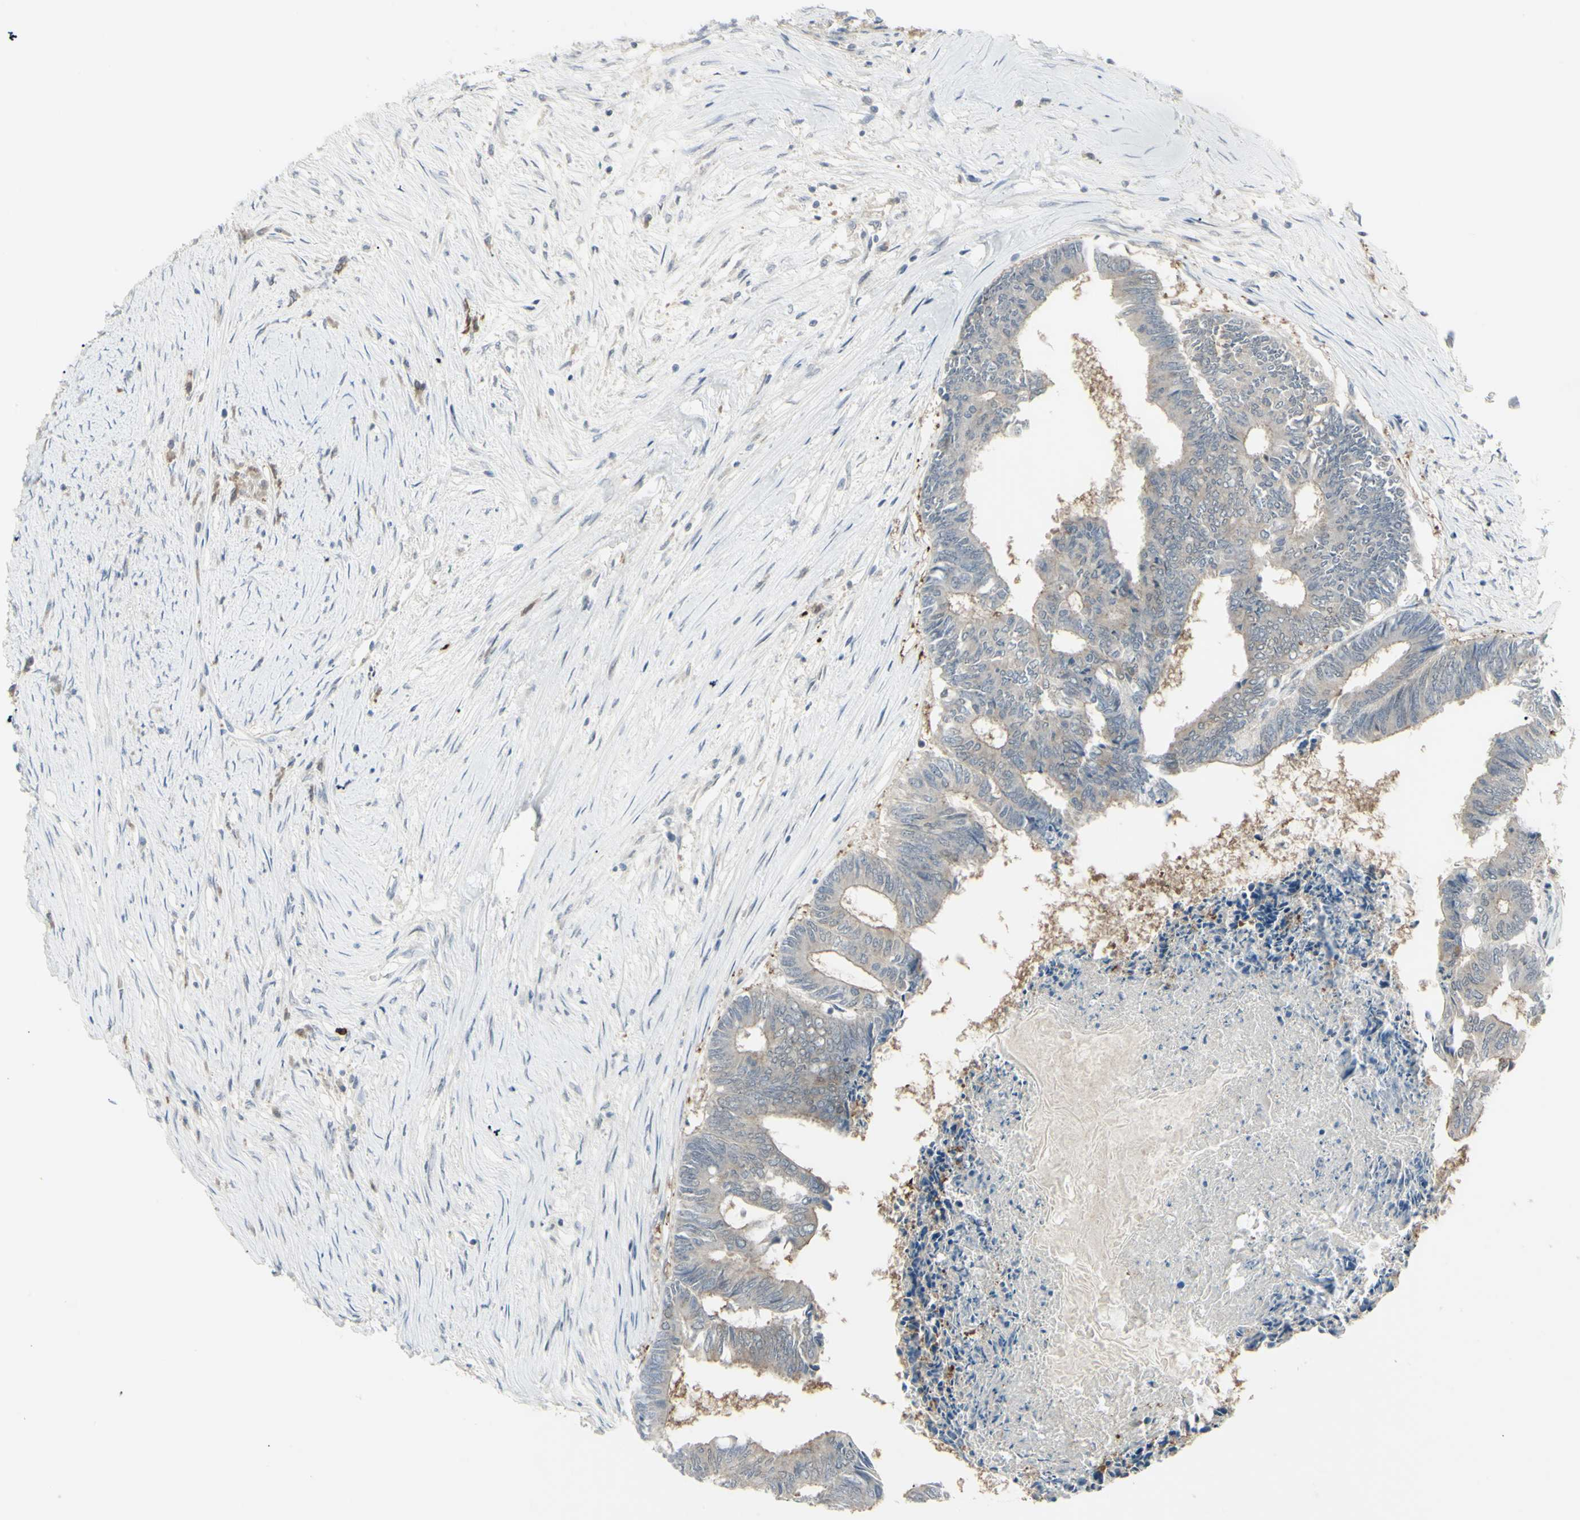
{"staining": {"intensity": "weak", "quantity": "<25%", "location": "cytoplasmic/membranous"}, "tissue": "colorectal cancer", "cell_type": "Tumor cells", "image_type": "cancer", "snomed": [{"axis": "morphology", "description": "Adenocarcinoma, NOS"}, {"axis": "topography", "description": "Rectum"}], "caption": "This is an immunohistochemistry photomicrograph of human colorectal adenocarcinoma. There is no staining in tumor cells.", "gene": "ETNK1", "patient": {"sex": "male", "age": 63}}